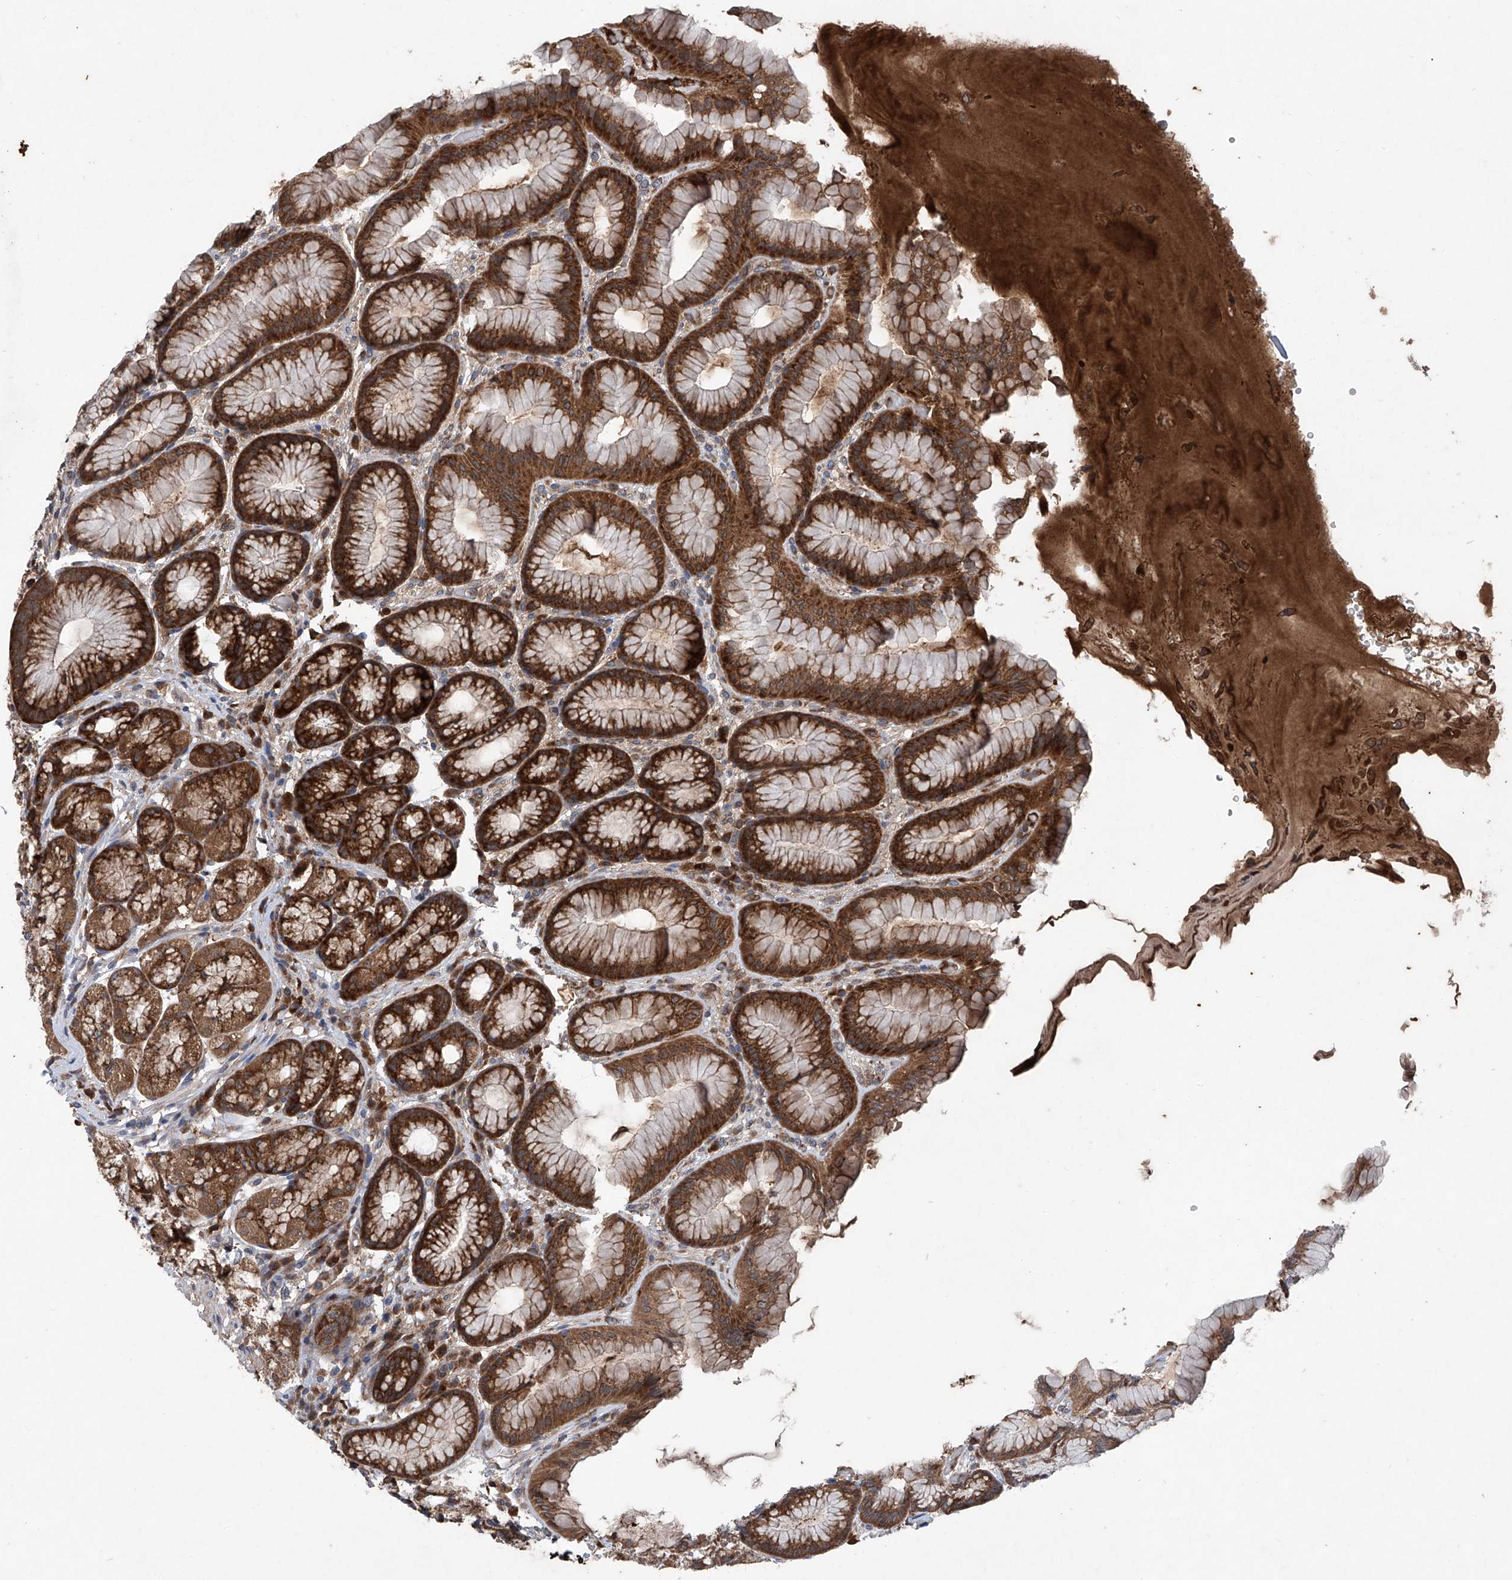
{"staining": {"intensity": "strong", "quantity": ">75%", "location": "cytoplasmic/membranous"}, "tissue": "stomach", "cell_type": "Glandular cells", "image_type": "normal", "snomed": [{"axis": "morphology", "description": "Normal tissue, NOS"}, {"axis": "topography", "description": "Stomach"}], "caption": "Immunohistochemical staining of benign human stomach reveals >75% levels of strong cytoplasmic/membranous protein expression in about >75% of glandular cells.", "gene": "ASCC3", "patient": {"sex": "male", "age": 57}}